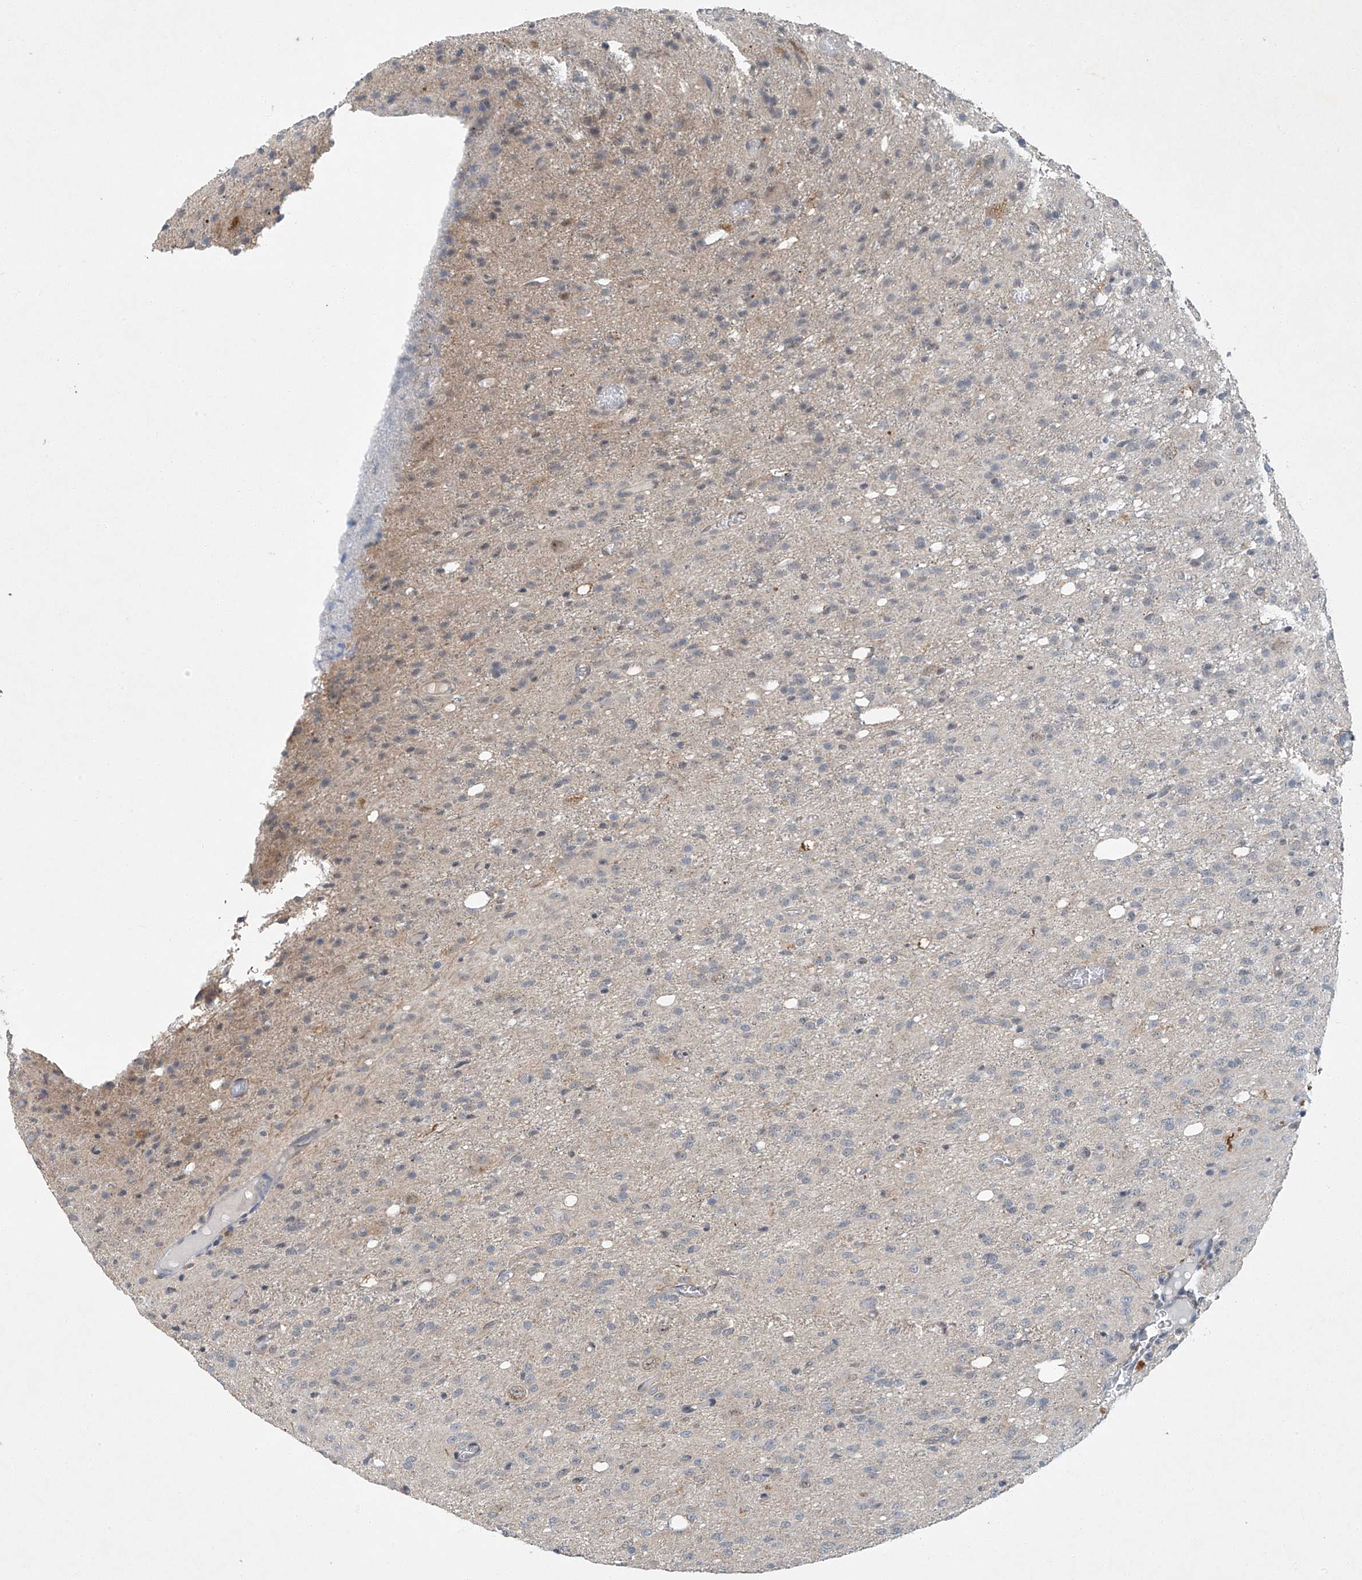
{"staining": {"intensity": "negative", "quantity": "none", "location": "none"}, "tissue": "glioma", "cell_type": "Tumor cells", "image_type": "cancer", "snomed": [{"axis": "morphology", "description": "Glioma, malignant, High grade"}, {"axis": "topography", "description": "Brain"}], "caption": "Immunohistochemistry (IHC) histopathology image of neoplastic tissue: human high-grade glioma (malignant) stained with DAB reveals no significant protein staining in tumor cells.", "gene": "TAF8", "patient": {"sex": "female", "age": 59}}